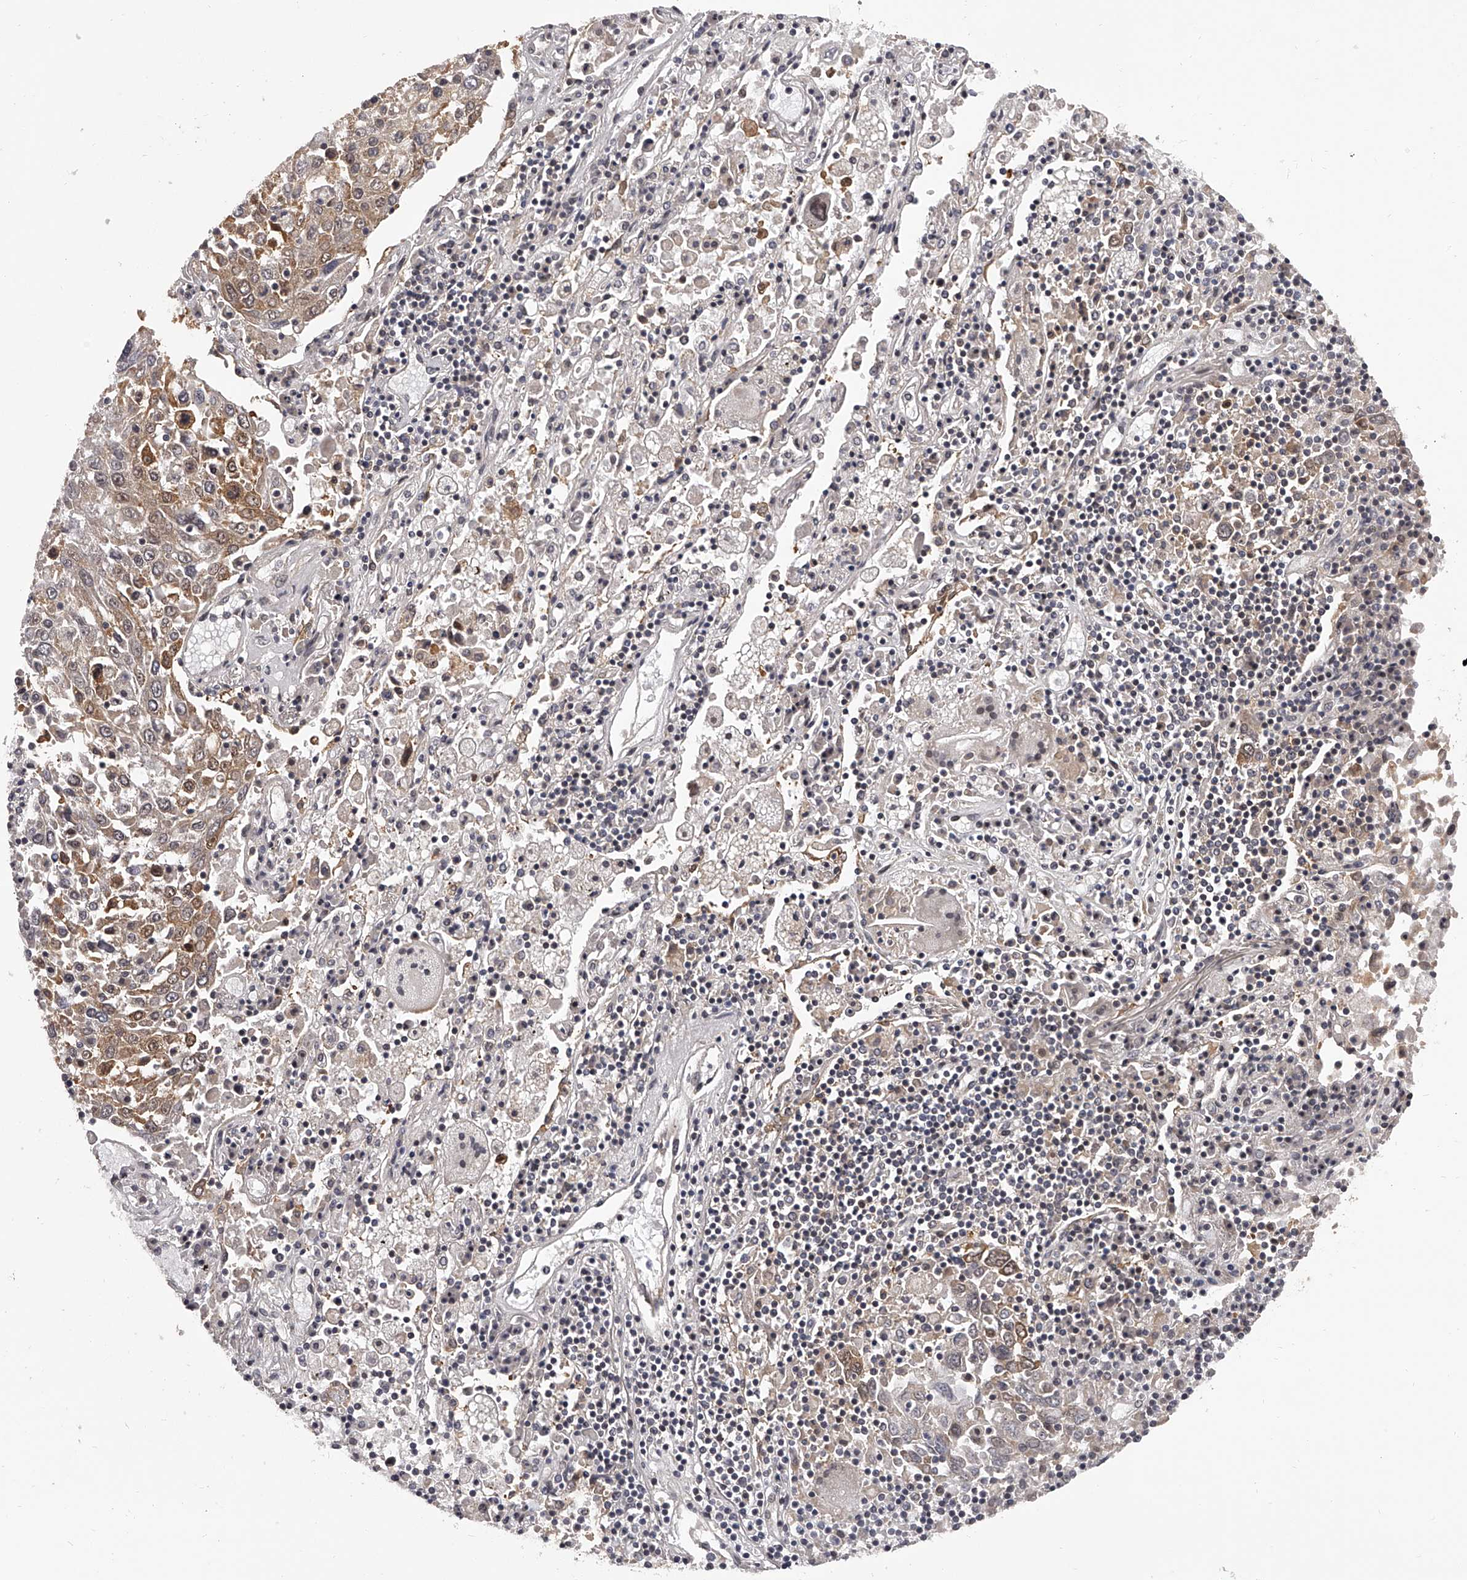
{"staining": {"intensity": "moderate", "quantity": ">75%", "location": "cytoplasmic/membranous"}, "tissue": "lung cancer", "cell_type": "Tumor cells", "image_type": "cancer", "snomed": [{"axis": "morphology", "description": "Squamous cell carcinoma, NOS"}, {"axis": "topography", "description": "Lung"}], "caption": "Protein expression analysis of human lung cancer (squamous cell carcinoma) reveals moderate cytoplasmic/membranous staining in about >75% of tumor cells. The protein is stained brown, and the nuclei are stained in blue (DAB IHC with brightfield microscopy, high magnification).", "gene": "PFDN2", "patient": {"sex": "male", "age": 65}}